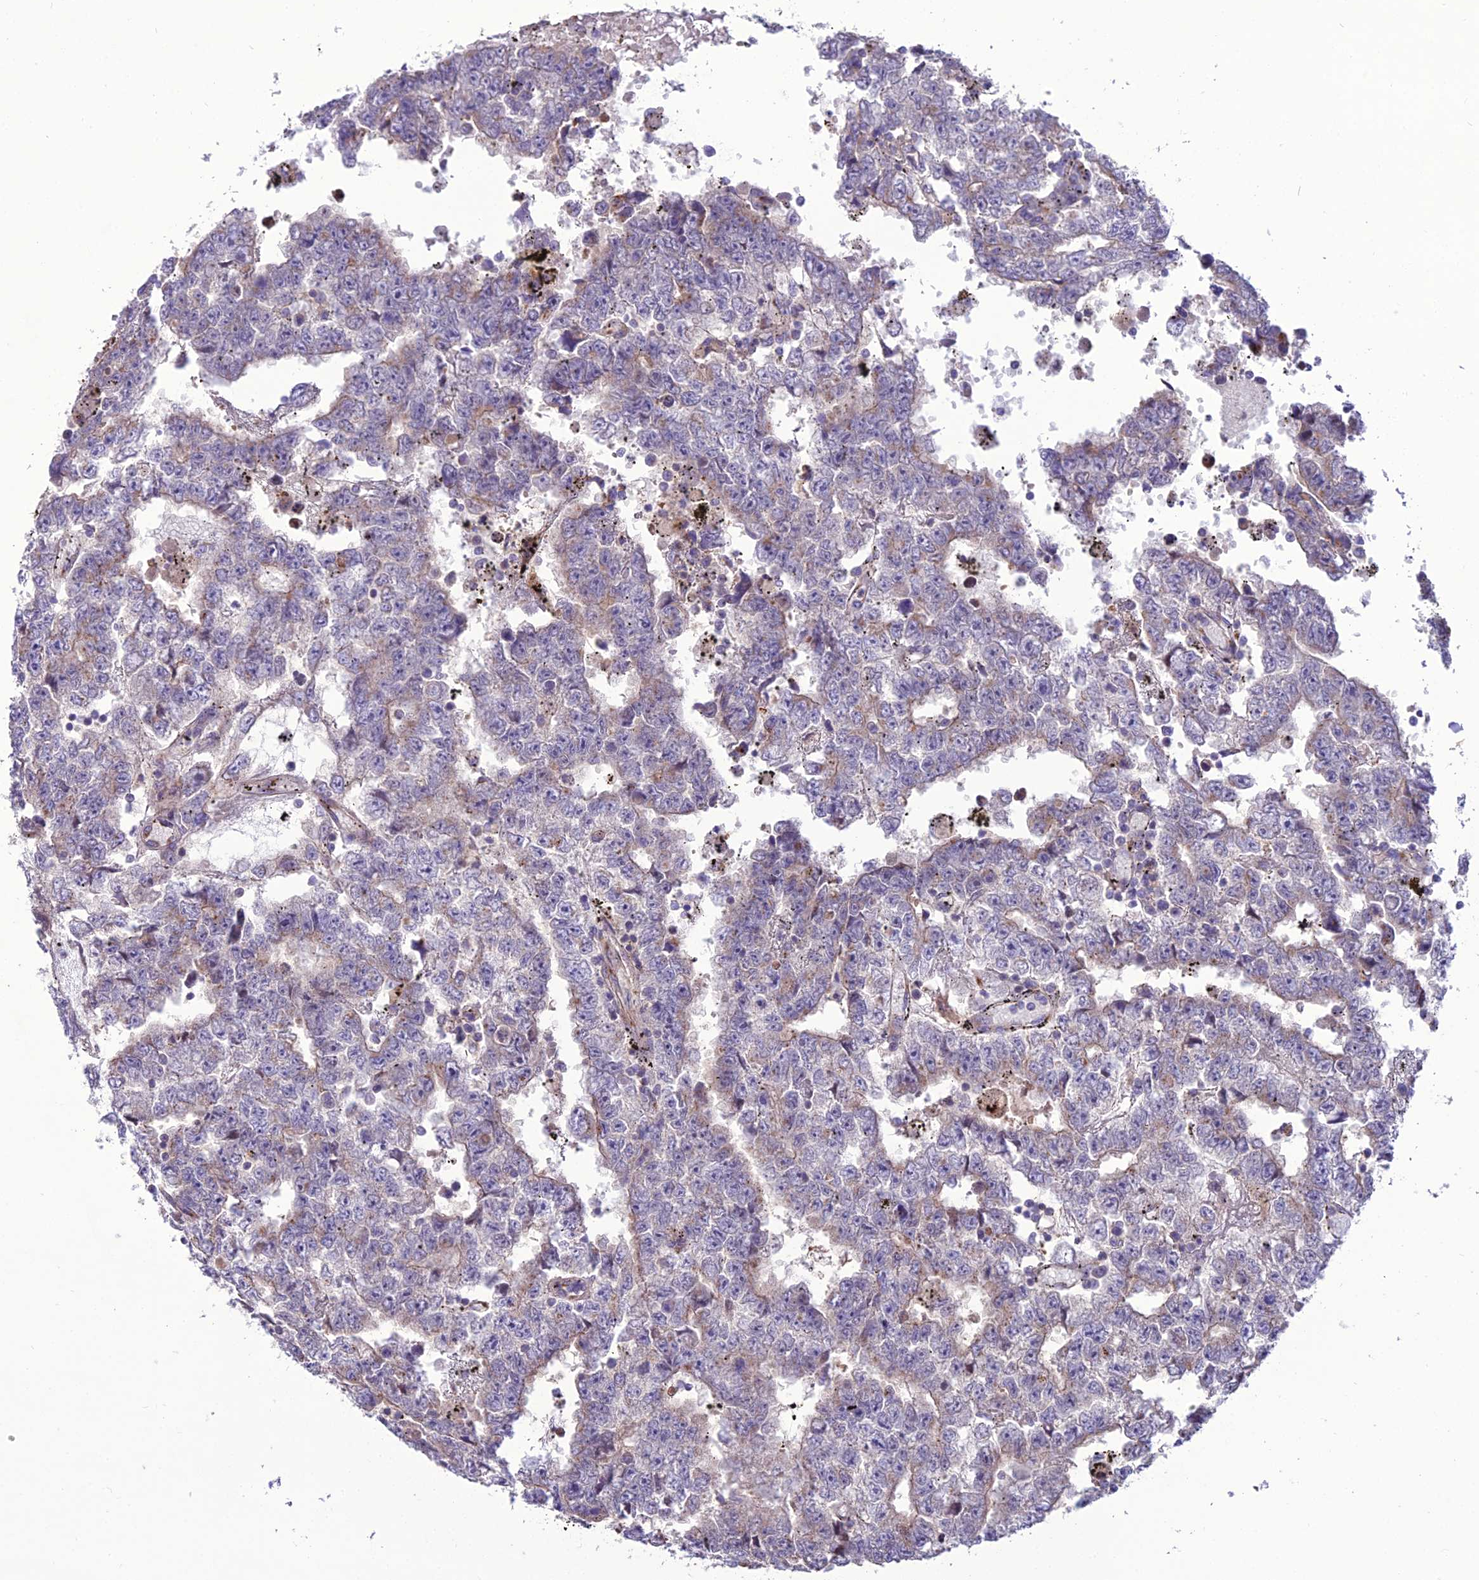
{"staining": {"intensity": "weak", "quantity": "<25%", "location": "cytoplasmic/membranous"}, "tissue": "testis cancer", "cell_type": "Tumor cells", "image_type": "cancer", "snomed": [{"axis": "morphology", "description": "Carcinoma, Embryonal, NOS"}, {"axis": "topography", "description": "Testis"}], "caption": "The histopathology image reveals no significant staining in tumor cells of embryonal carcinoma (testis).", "gene": "SPRYD7", "patient": {"sex": "male", "age": 25}}